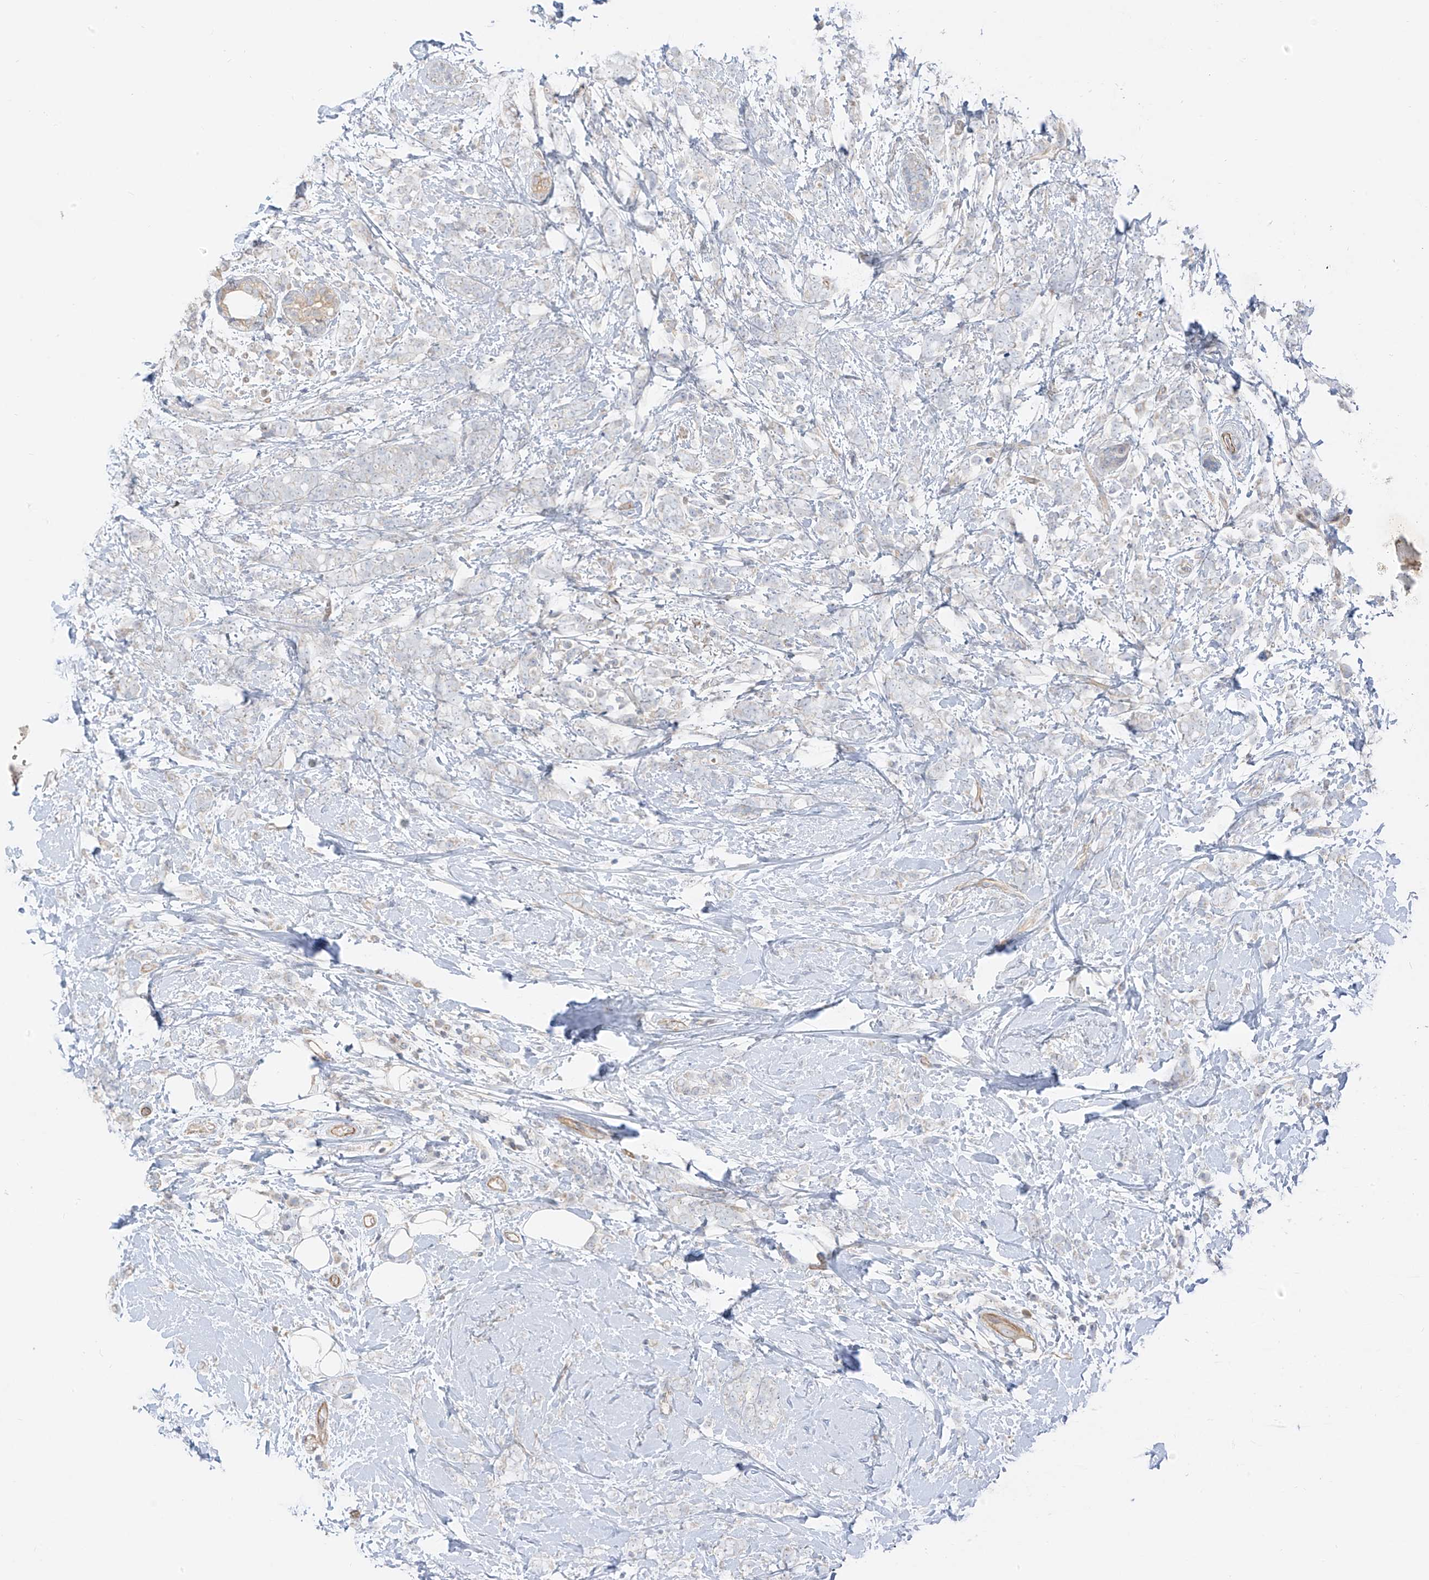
{"staining": {"intensity": "negative", "quantity": "none", "location": "none"}, "tissue": "breast cancer", "cell_type": "Tumor cells", "image_type": "cancer", "snomed": [{"axis": "morphology", "description": "Lobular carcinoma"}, {"axis": "topography", "description": "Breast"}], "caption": "A photomicrograph of human breast lobular carcinoma is negative for staining in tumor cells. Brightfield microscopy of IHC stained with DAB (3,3'-diaminobenzidine) (brown) and hematoxylin (blue), captured at high magnification.", "gene": "C2orf42", "patient": {"sex": "female", "age": 58}}